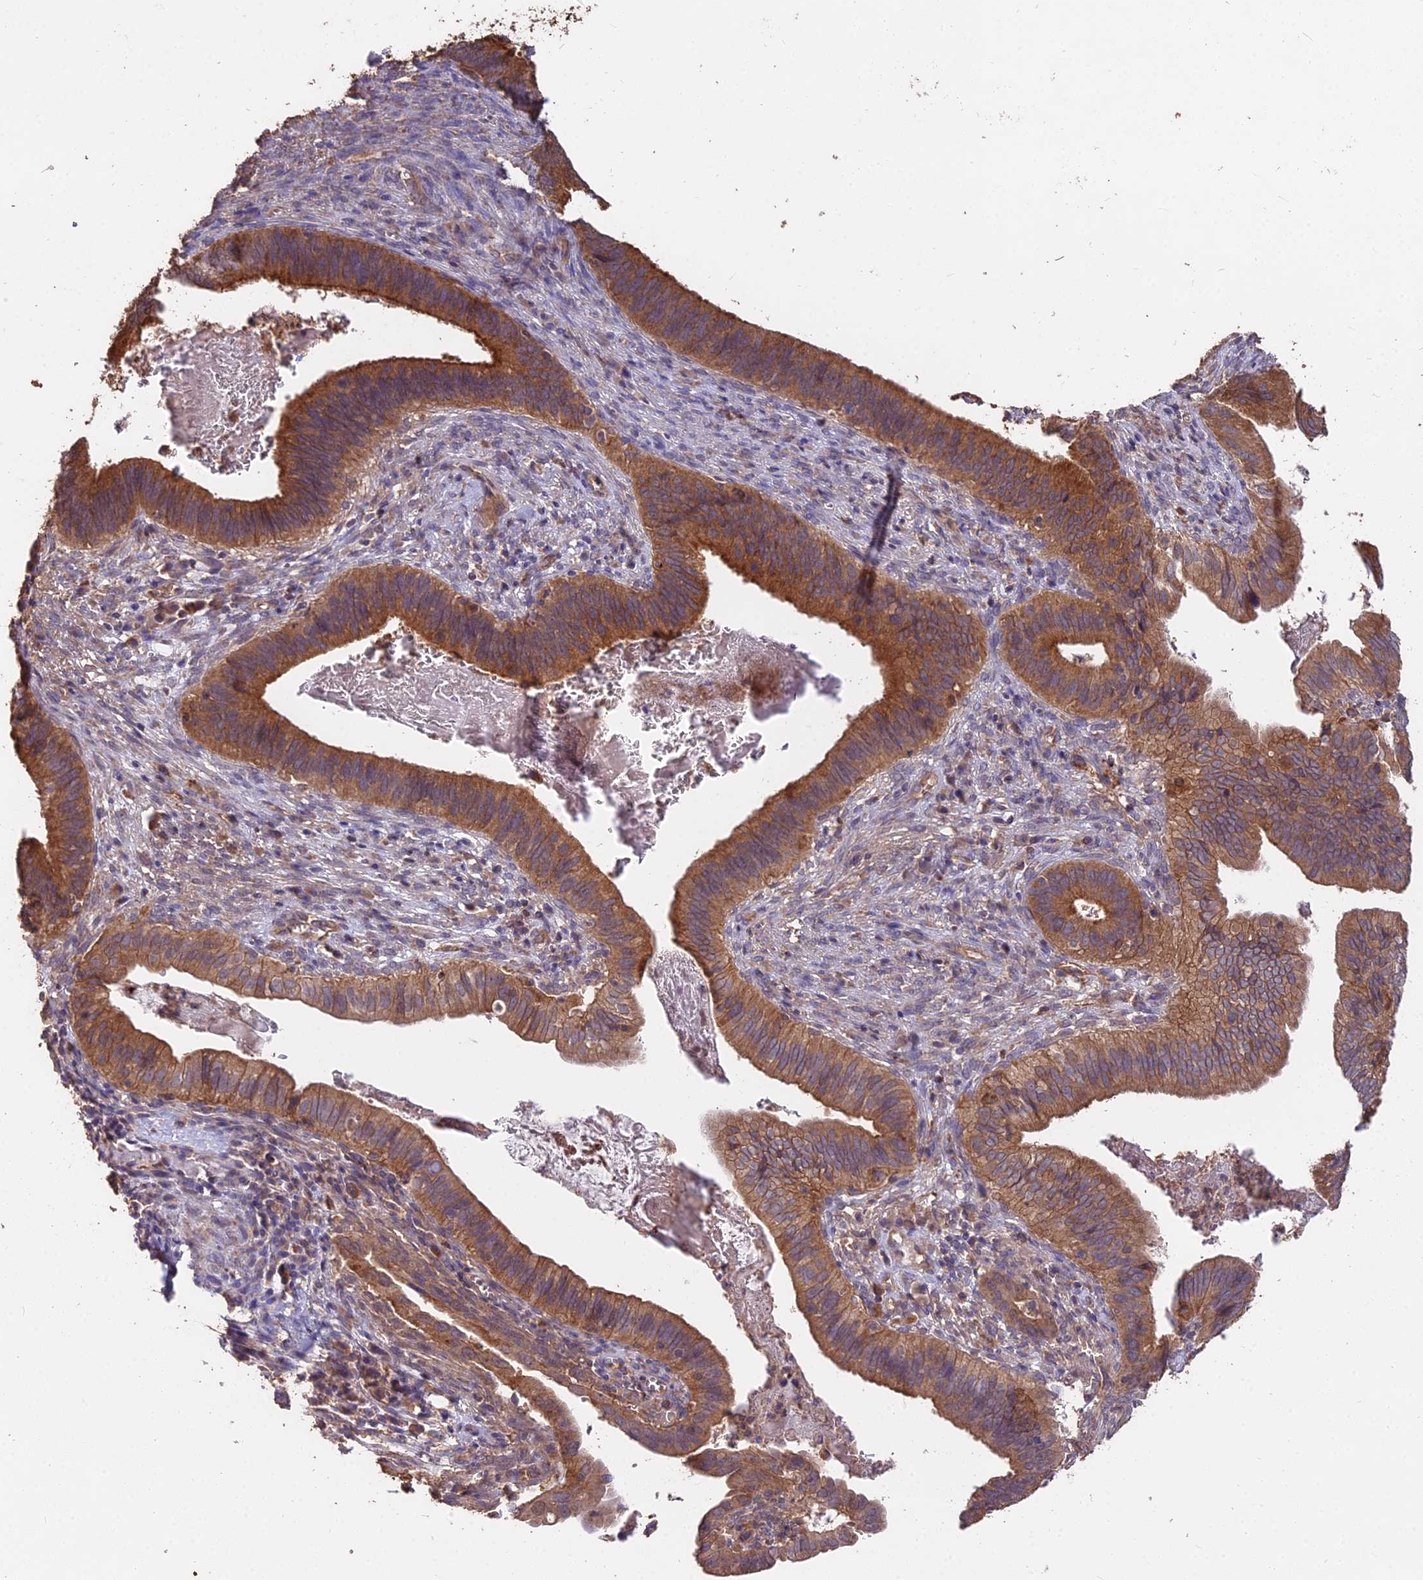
{"staining": {"intensity": "strong", "quantity": ">75%", "location": "cytoplasmic/membranous"}, "tissue": "cervical cancer", "cell_type": "Tumor cells", "image_type": "cancer", "snomed": [{"axis": "morphology", "description": "Adenocarcinoma, NOS"}, {"axis": "topography", "description": "Cervix"}], "caption": "Brown immunohistochemical staining in cervical cancer reveals strong cytoplasmic/membranous positivity in about >75% of tumor cells. (brown staining indicates protein expression, while blue staining denotes nuclei).", "gene": "CEMIP2", "patient": {"sex": "female", "age": 42}}